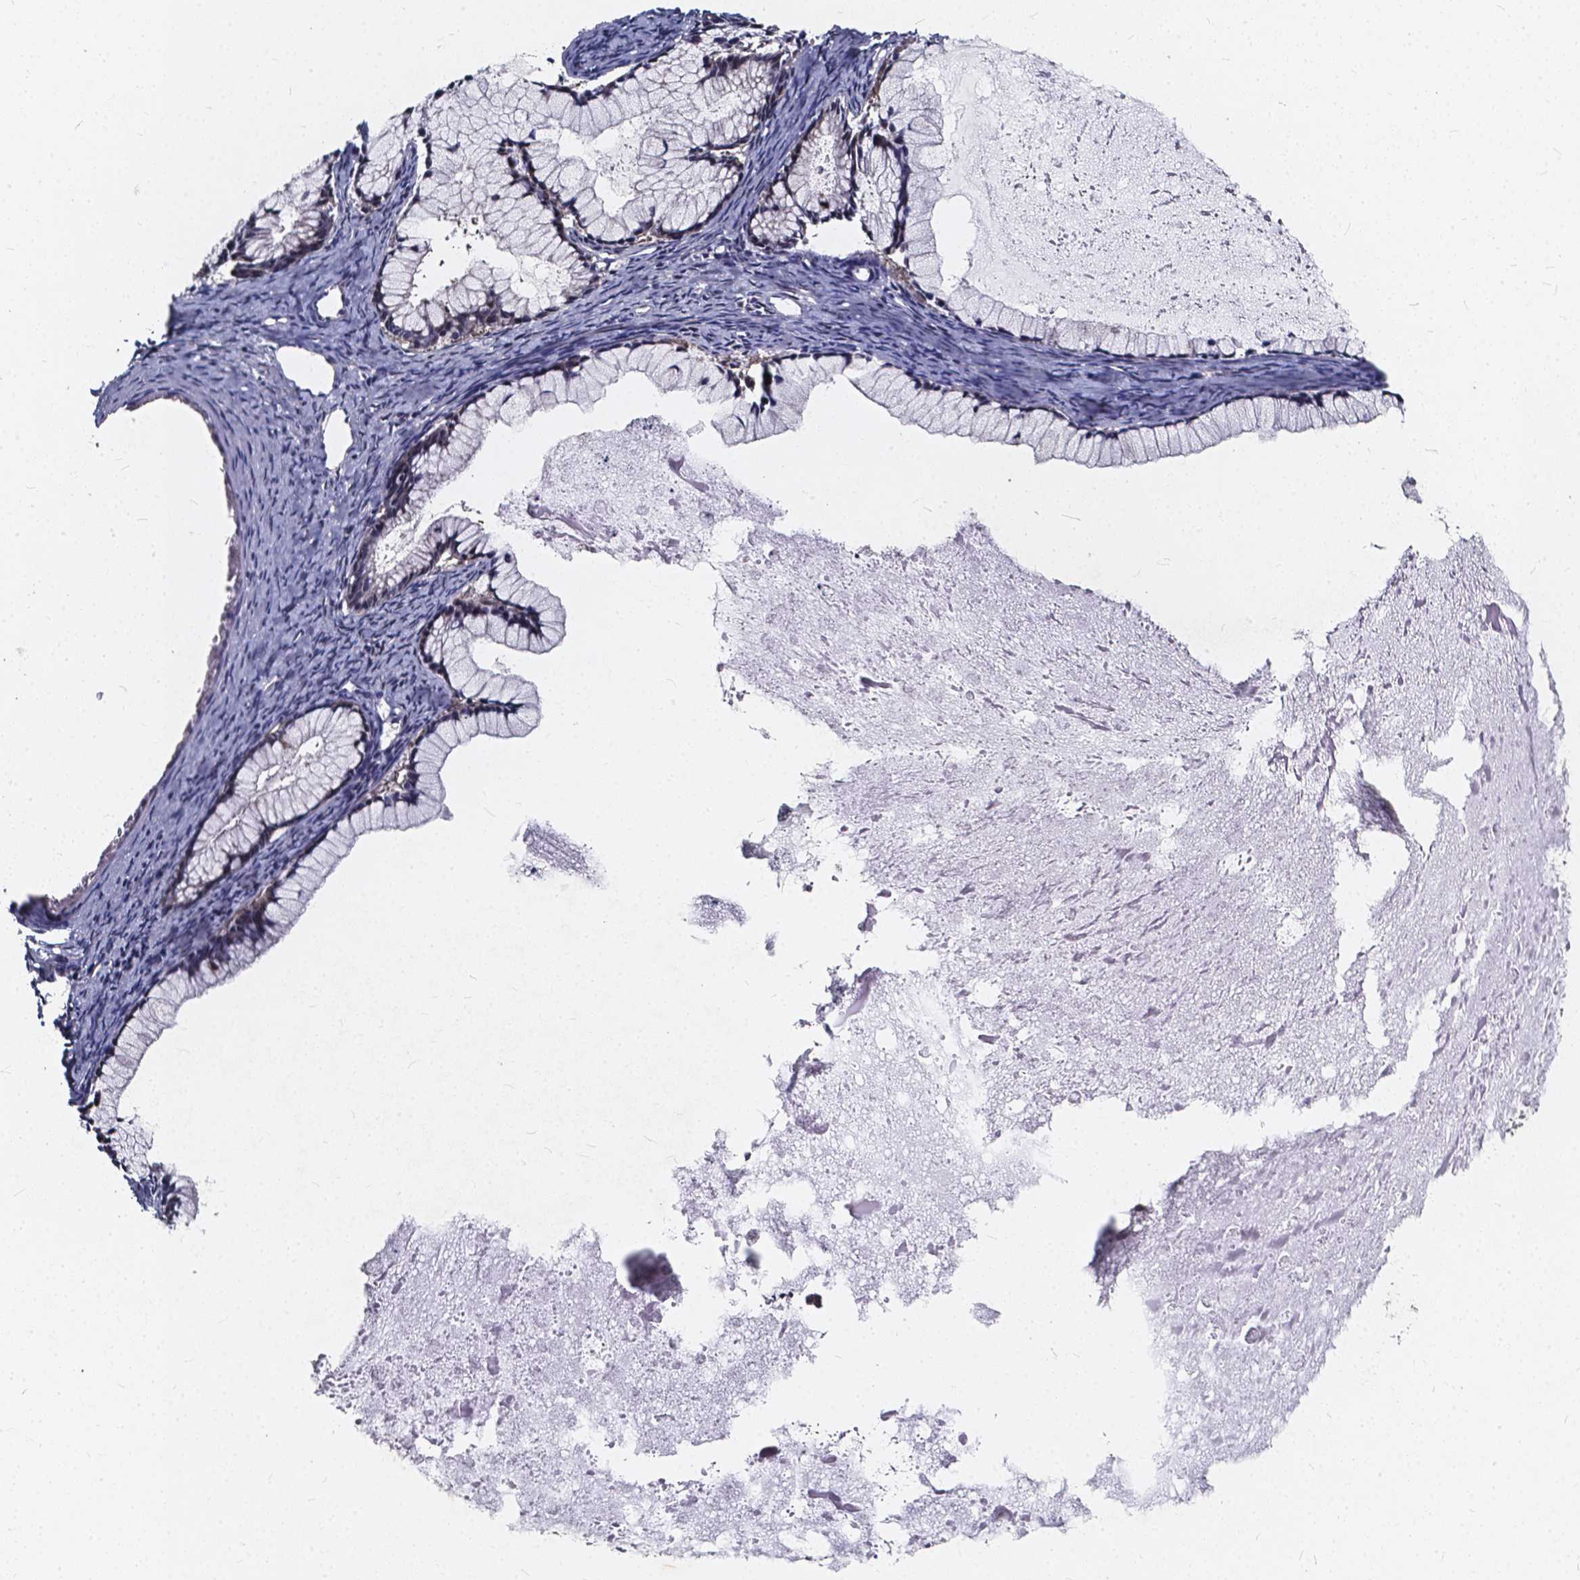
{"staining": {"intensity": "negative", "quantity": "none", "location": "none"}, "tissue": "ovarian cancer", "cell_type": "Tumor cells", "image_type": "cancer", "snomed": [{"axis": "morphology", "description": "Cystadenocarcinoma, mucinous, NOS"}, {"axis": "topography", "description": "Ovary"}], "caption": "This micrograph is of mucinous cystadenocarcinoma (ovarian) stained with IHC to label a protein in brown with the nuclei are counter-stained blue. There is no positivity in tumor cells.", "gene": "SOWAHA", "patient": {"sex": "female", "age": 41}}